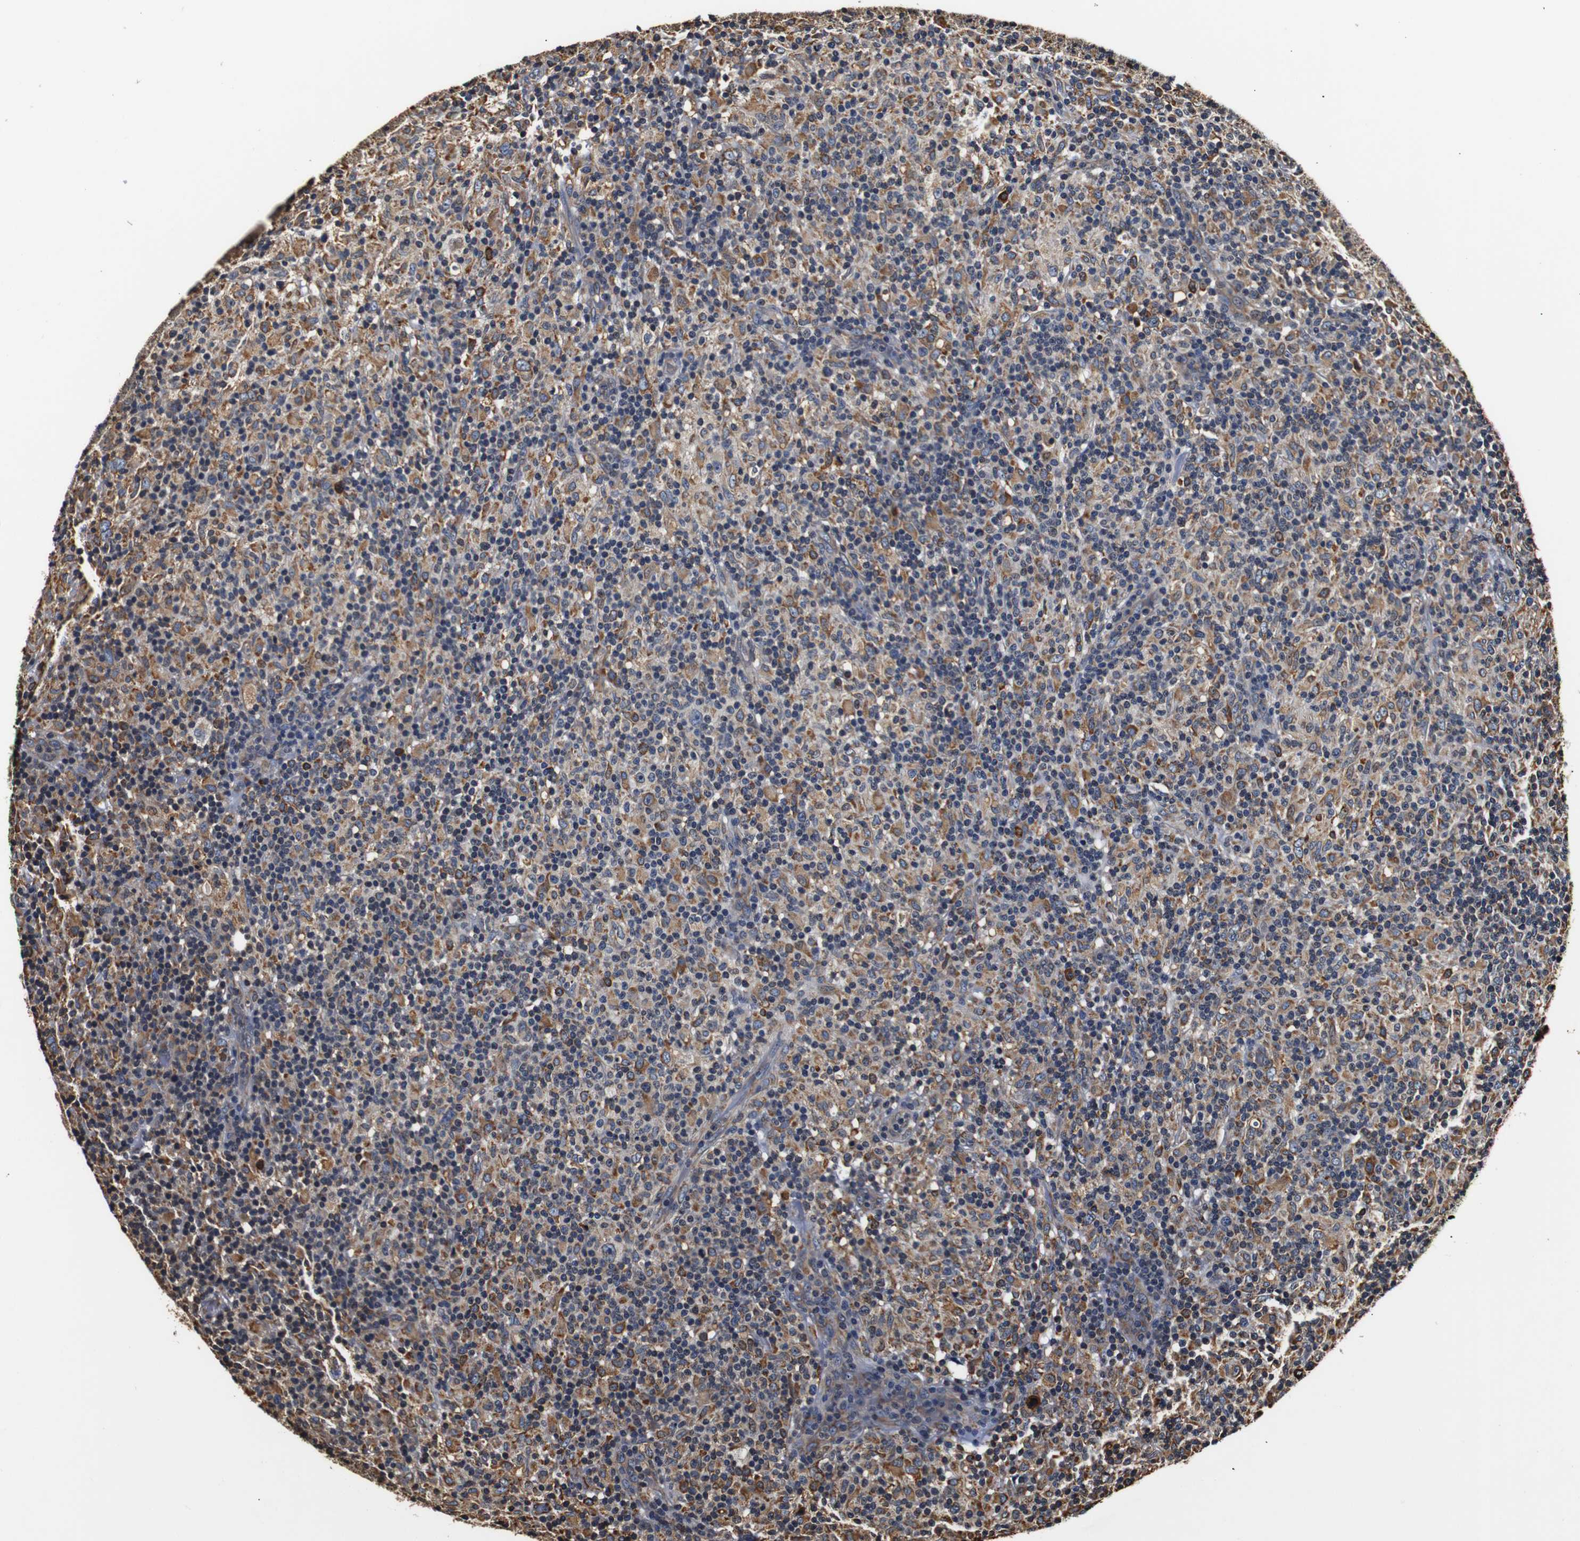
{"staining": {"intensity": "negative", "quantity": "none", "location": "none"}, "tissue": "lymphoma", "cell_type": "Tumor cells", "image_type": "cancer", "snomed": [{"axis": "morphology", "description": "Hodgkin's disease, NOS"}, {"axis": "topography", "description": "Lymph node"}], "caption": "Micrograph shows no protein staining in tumor cells of Hodgkin's disease tissue.", "gene": "HHIP", "patient": {"sex": "male", "age": 70}}